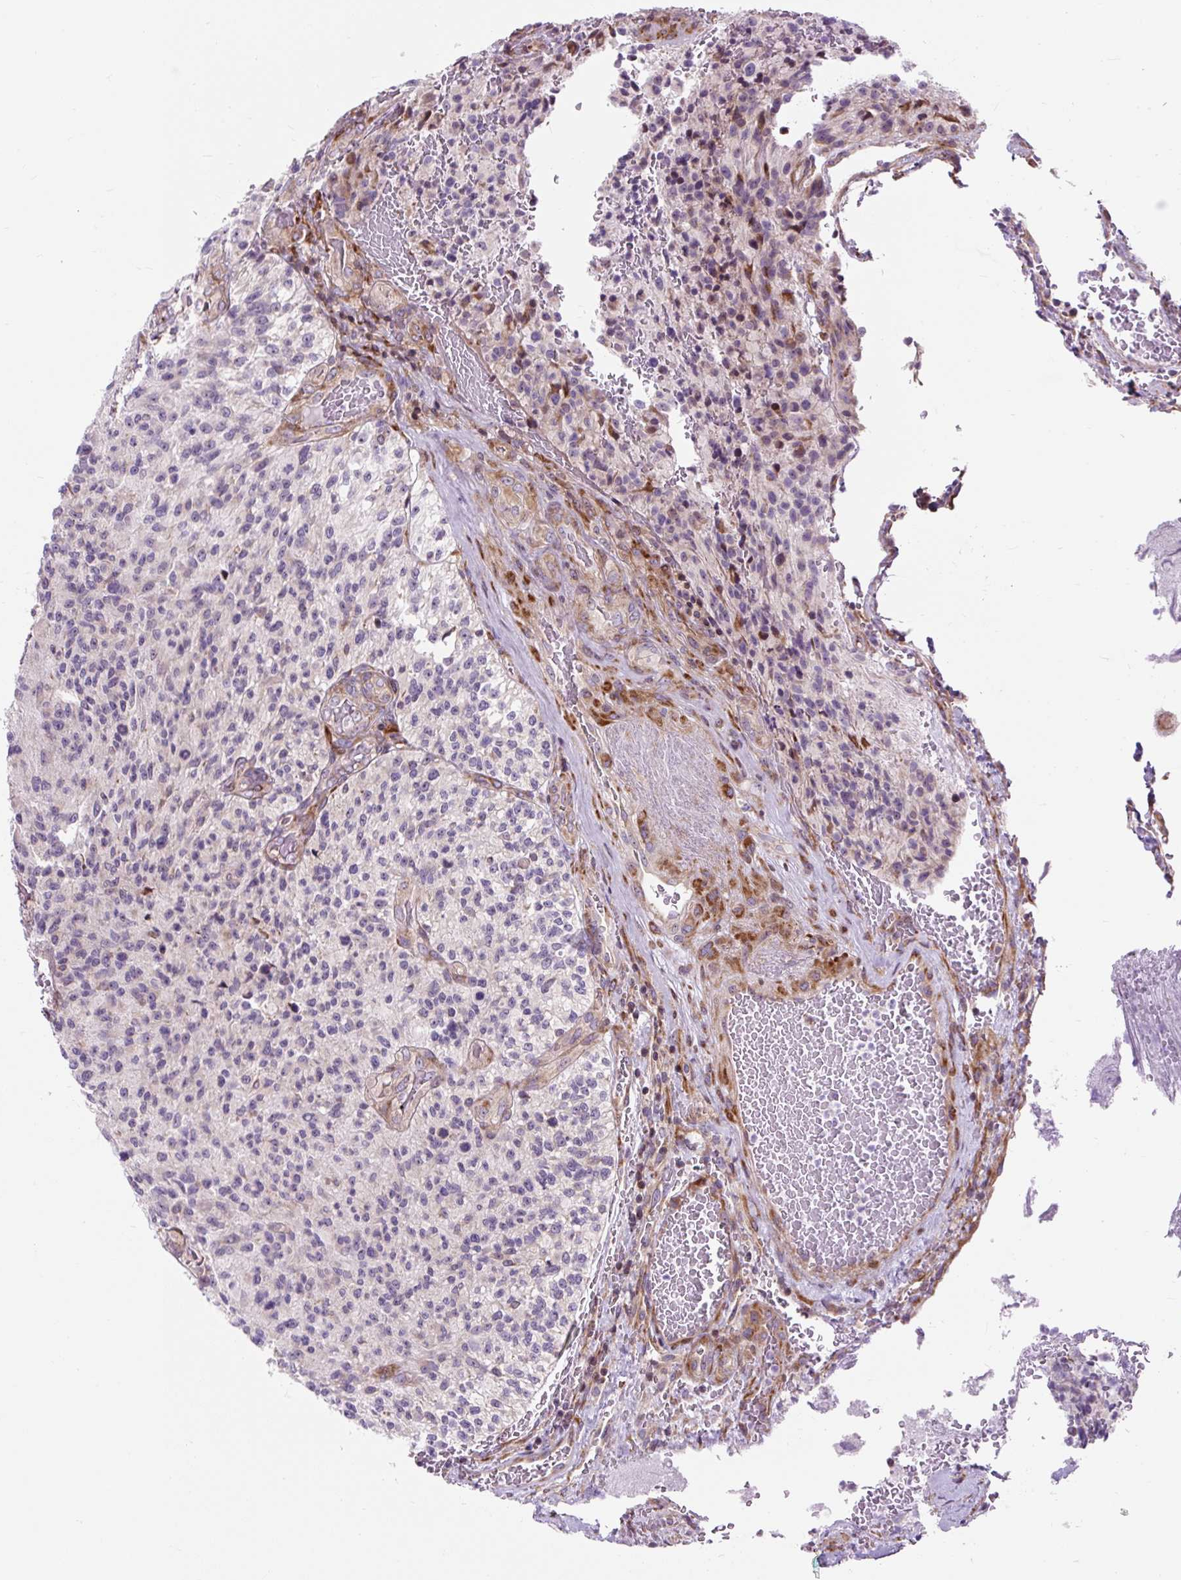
{"staining": {"intensity": "negative", "quantity": "none", "location": "none"}, "tissue": "glioma", "cell_type": "Tumor cells", "image_type": "cancer", "snomed": [{"axis": "morphology", "description": "Normal tissue, NOS"}, {"axis": "morphology", "description": "Glioma, malignant, High grade"}, {"axis": "topography", "description": "Cerebral cortex"}], "caption": "There is no significant expression in tumor cells of glioma.", "gene": "CISD3", "patient": {"sex": "male", "age": 56}}